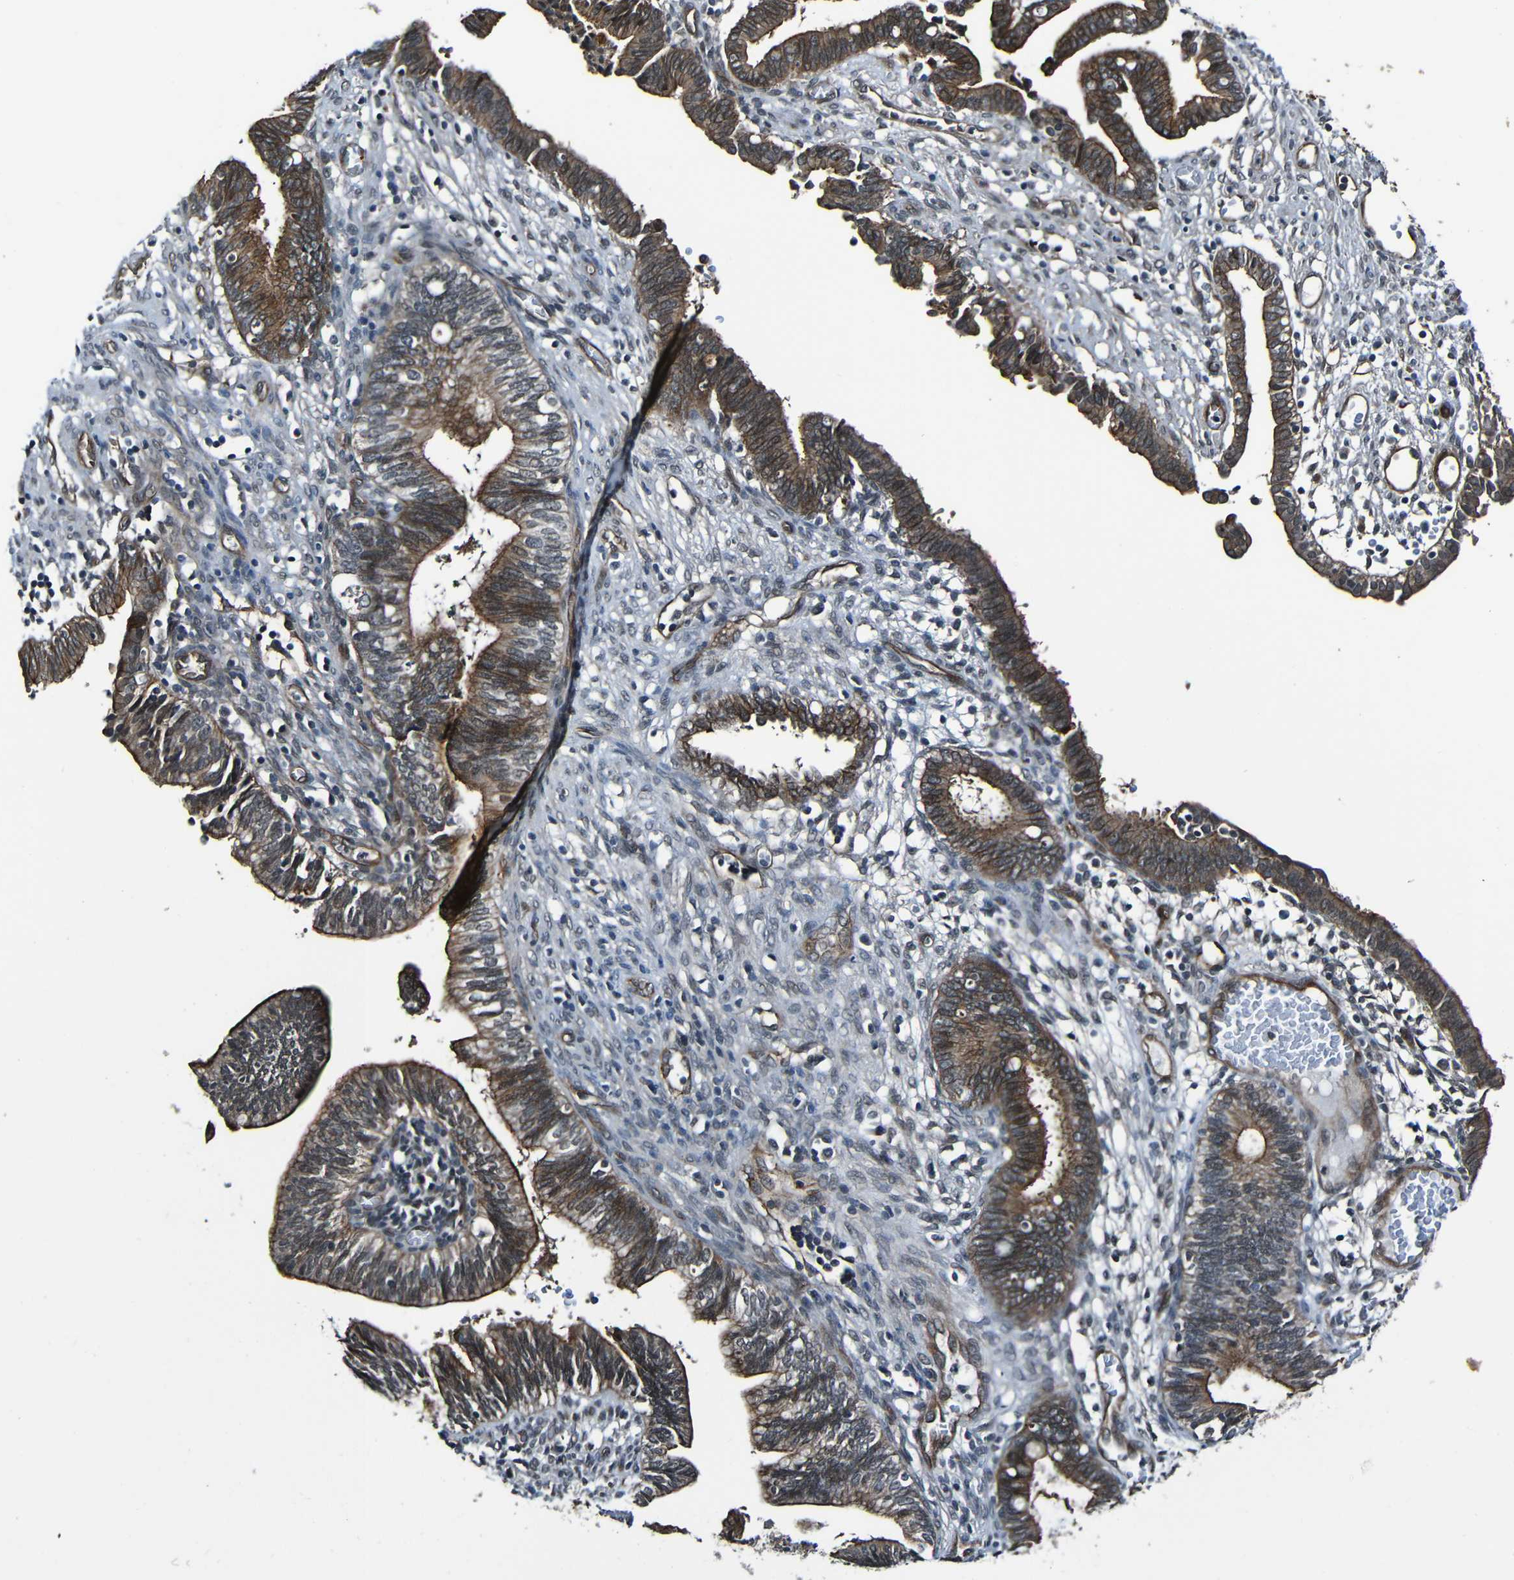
{"staining": {"intensity": "strong", "quantity": ">75%", "location": "cytoplasmic/membranous"}, "tissue": "cervical cancer", "cell_type": "Tumor cells", "image_type": "cancer", "snomed": [{"axis": "morphology", "description": "Adenocarcinoma, NOS"}, {"axis": "topography", "description": "Cervix"}], "caption": "Adenocarcinoma (cervical) was stained to show a protein in brown. There is high levels of strong cytoplasmic/membranous positivity in about >75% of tumor cells.", "gene": "LGR5", "patient": {"sex": "female", "age": 44}}